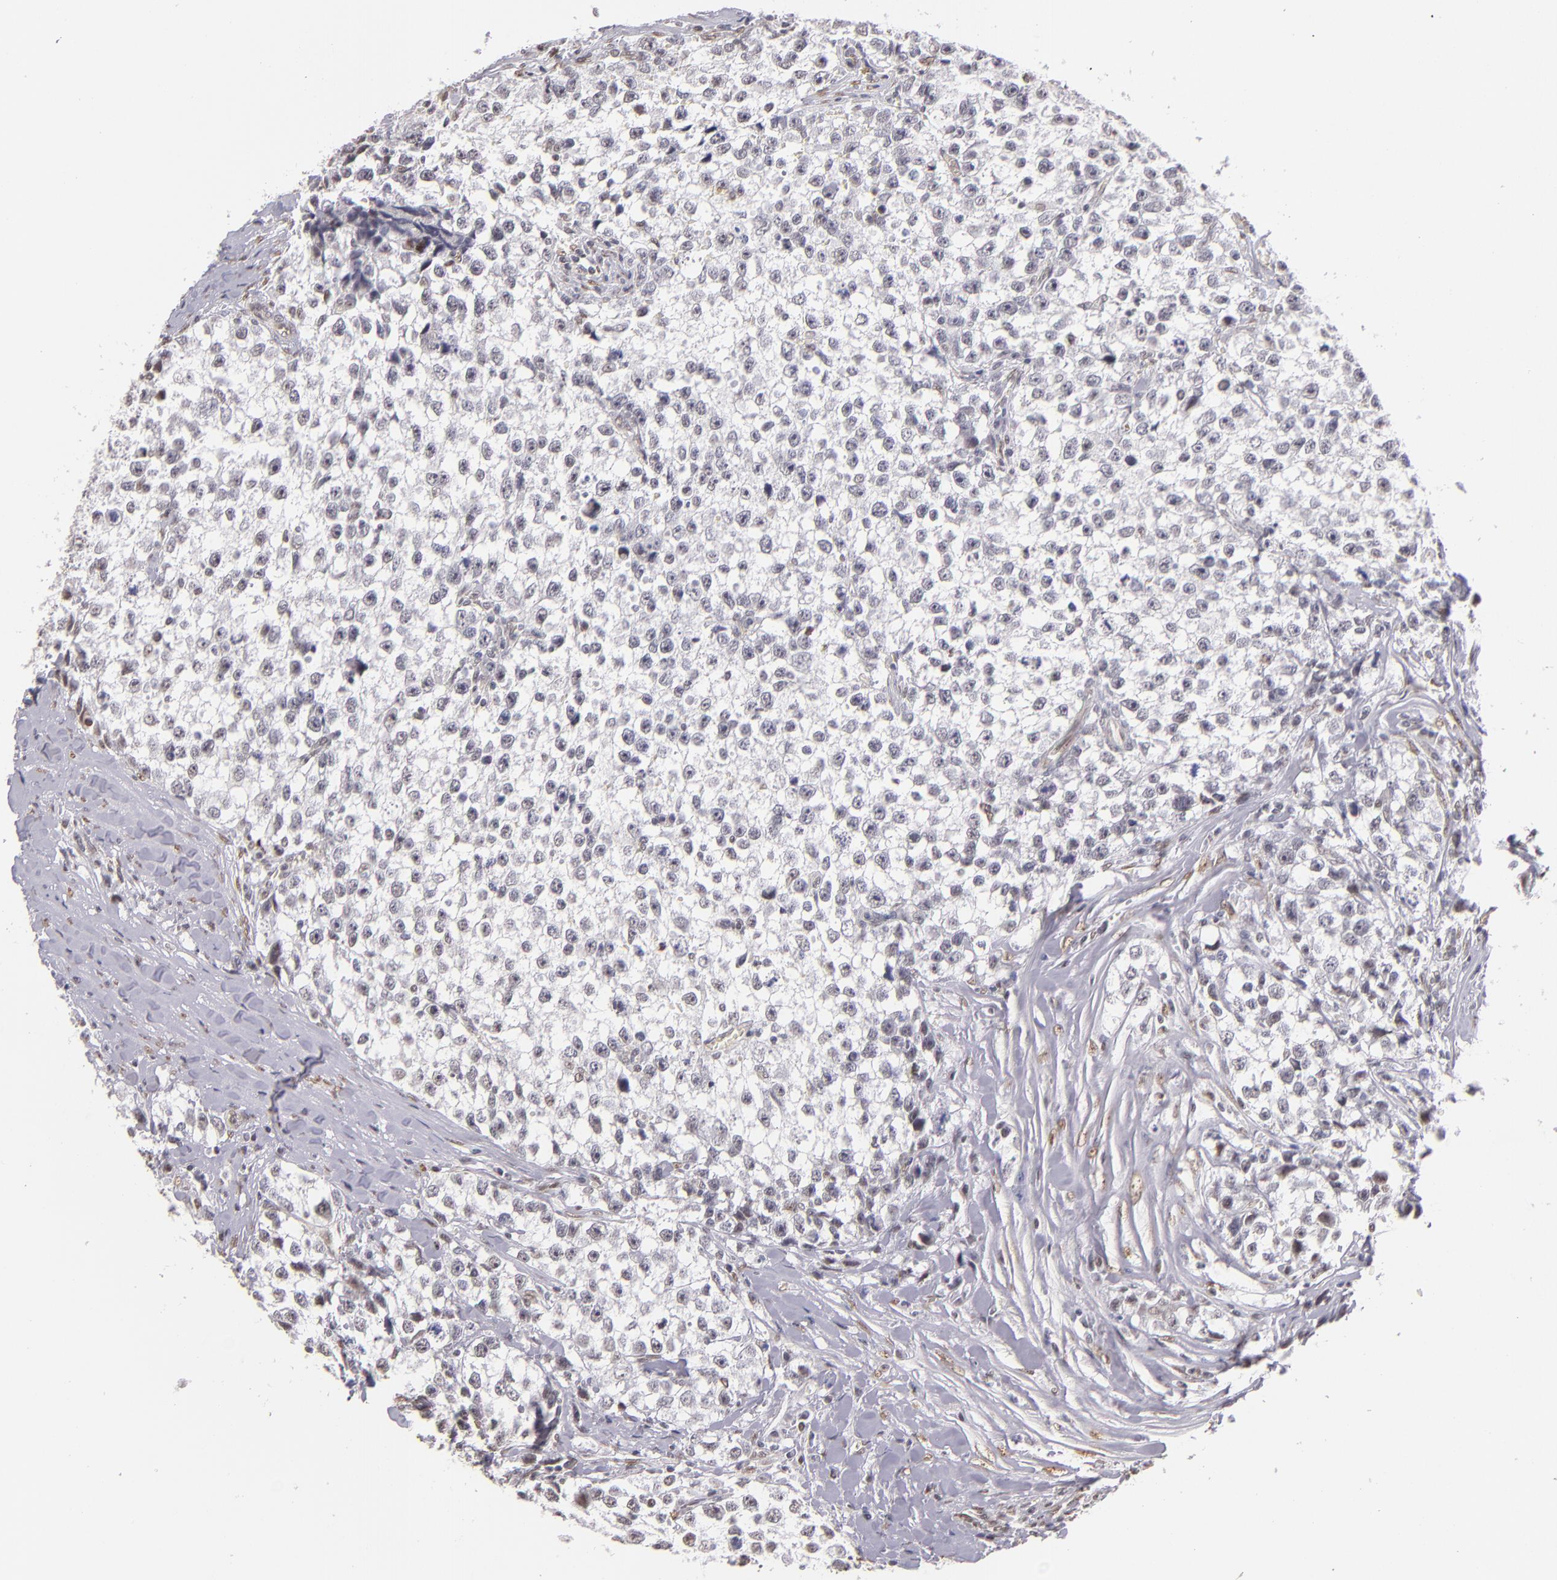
{"staining": {"intensity": "weak", "quantity": "<25%", "location": "nuclear"}, "tissue": "testis cancer", "cell_type": "Tumor cells", "image_type": "cancer", "snomed": [{"axis": "morphology", "description": "Seminoma, NOS"}, {"axis": "morphology", "description": "Carcinoma, Embryonal, NOS"}, {"axis": "topography", "description": "Testis"}], "caption": "Immunohistochemistry photomicrograph of seminoma (testis) stained for a protein (brown), which demonstrates no expression in tumor cells.", "gene": "NCOR2", "patient": {"sex": "male", "age": 30}}